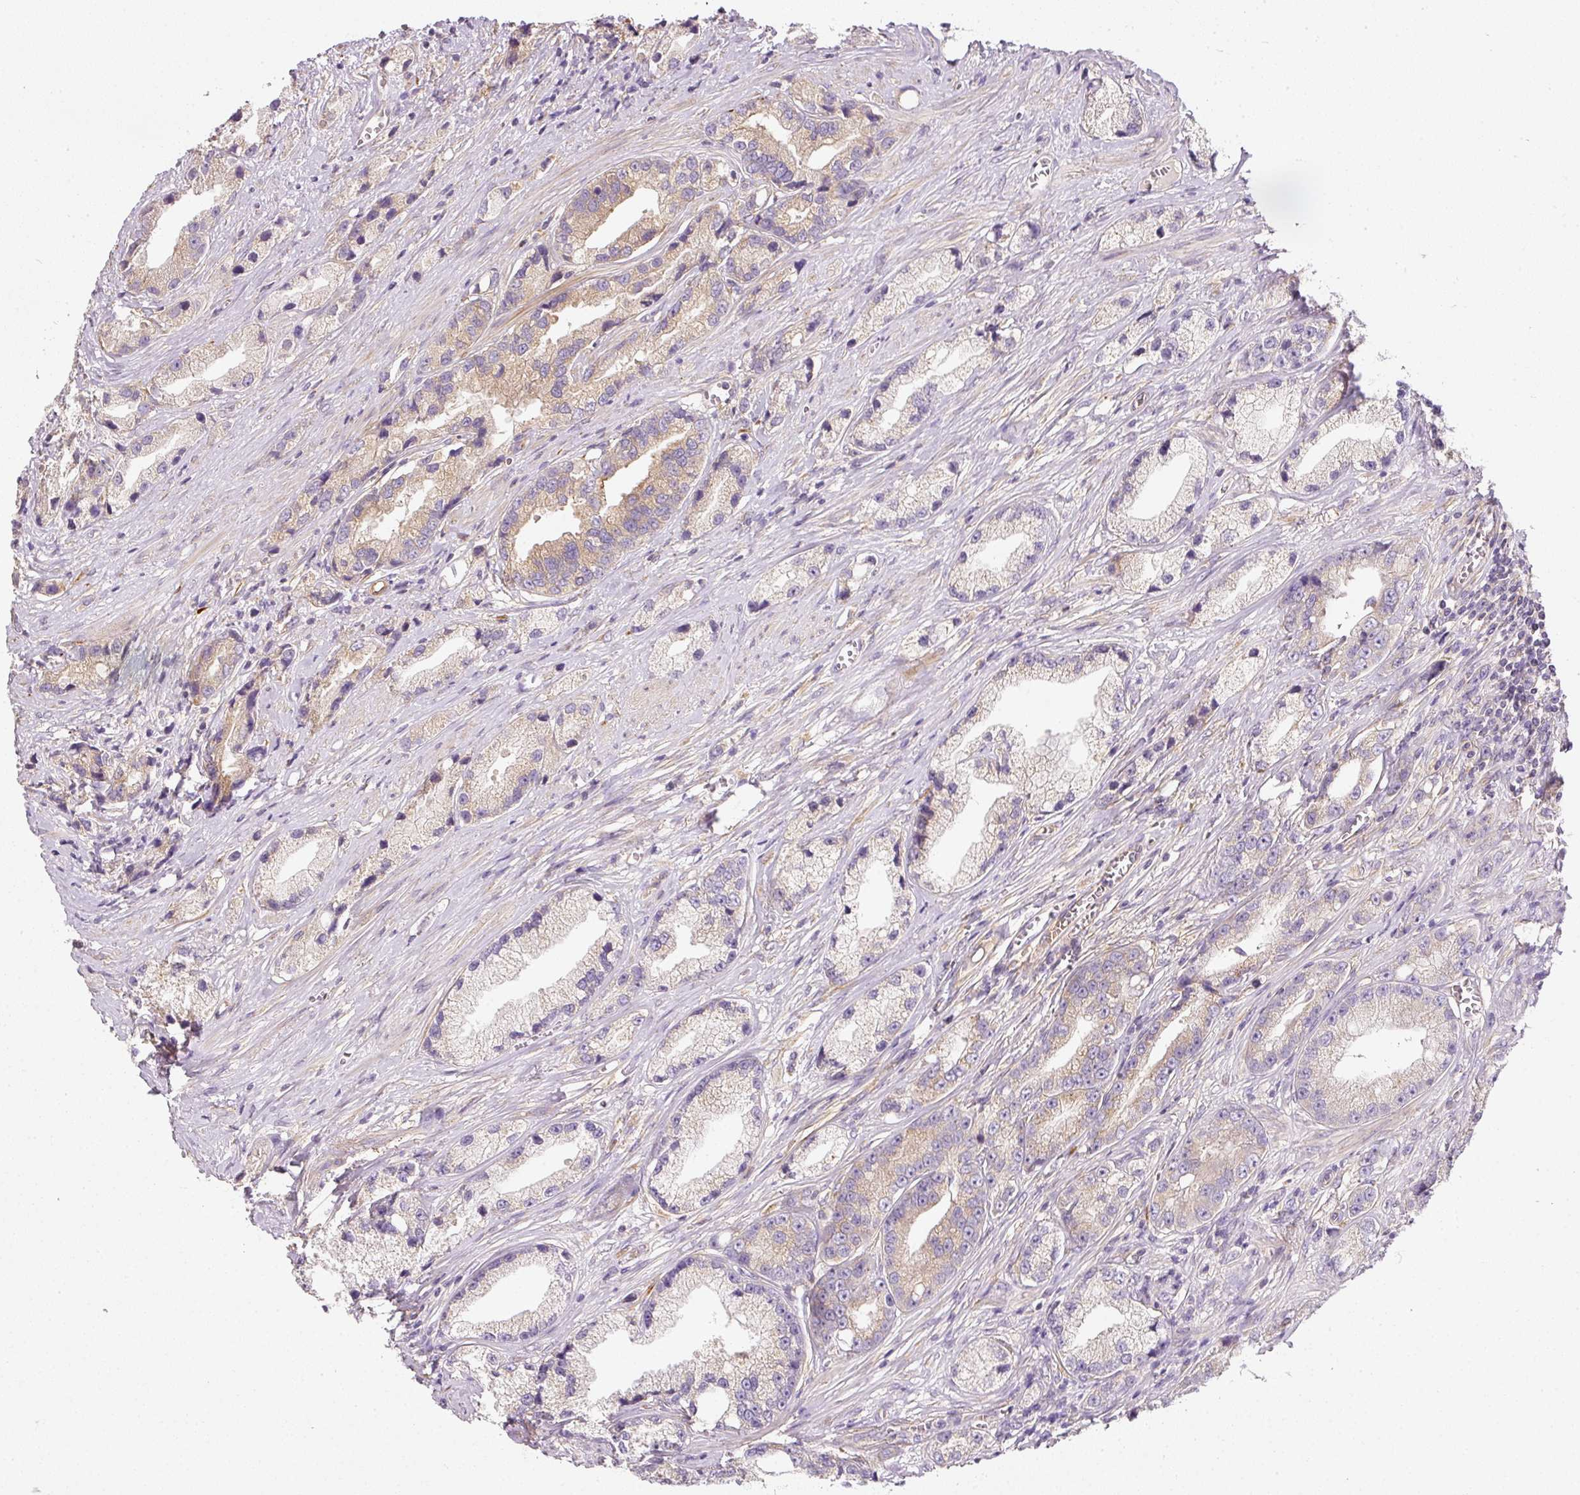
{"staining": {"intensity": "weak", "quantity": "<25%", "location": "cytoplasmic/membranous"}, "tissue": "prostate cancer", "cell_type": "Tumor cells", "image_type": "cancer", "snomed": [{"axis": "morphology", "description": "Adenocarcinoma, High grade"}, {"axis": "topography", "description": "Prostate"}], "caption": "This is a micrograph of immunohistochemistry (IHC) staining of prostate cancer (adenocarcinoma (high-grade)), which shows no positivity in tumor cells.", "gene": "RNF167", "patient": {"sex": "male", "age": 74}}